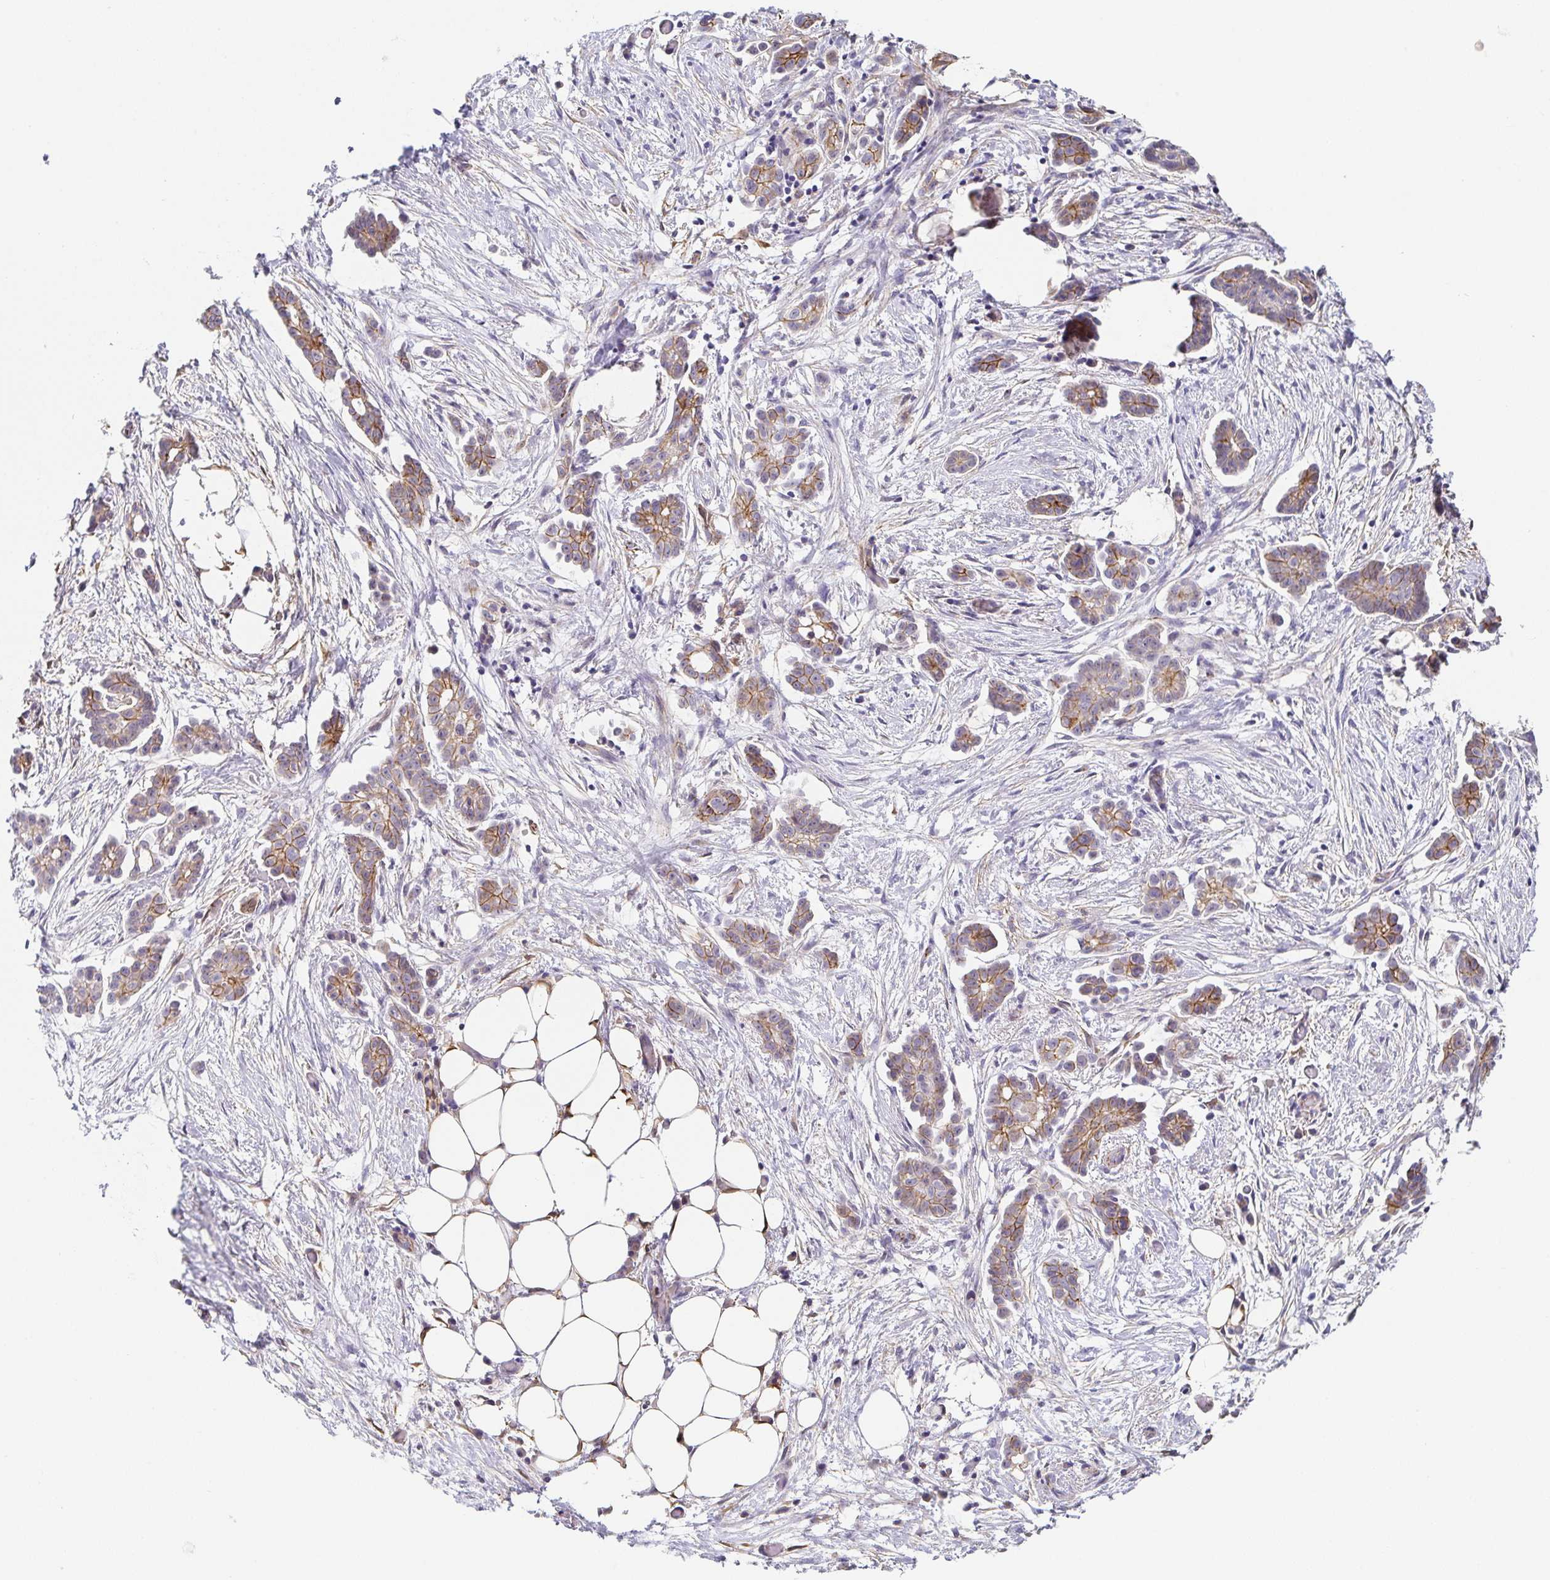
{"staining": {"intensity": "moderate", "quantity": "25%-75%", "location": "cytoplasmic/membranous"}, "tissue": "ovarian cancer", "cell_type": "Tumor cells", "image_type": "cancer", "snomed": [{"axis": "morphology", "description": "Cystadenocarcinoma, serous, NOS"}, {"axis": "topography", "description": "Ovary"}], "caption": "Ovarian cancer (serous cystadenocarcinoma) stained with immunohistochemistry exhibits moderate cytoplasmic/membranous positivity in approximately 25%-75% of tumor cells.", "gene": "PIWIL3", "patient": {"sex": "female", "age": 50}}